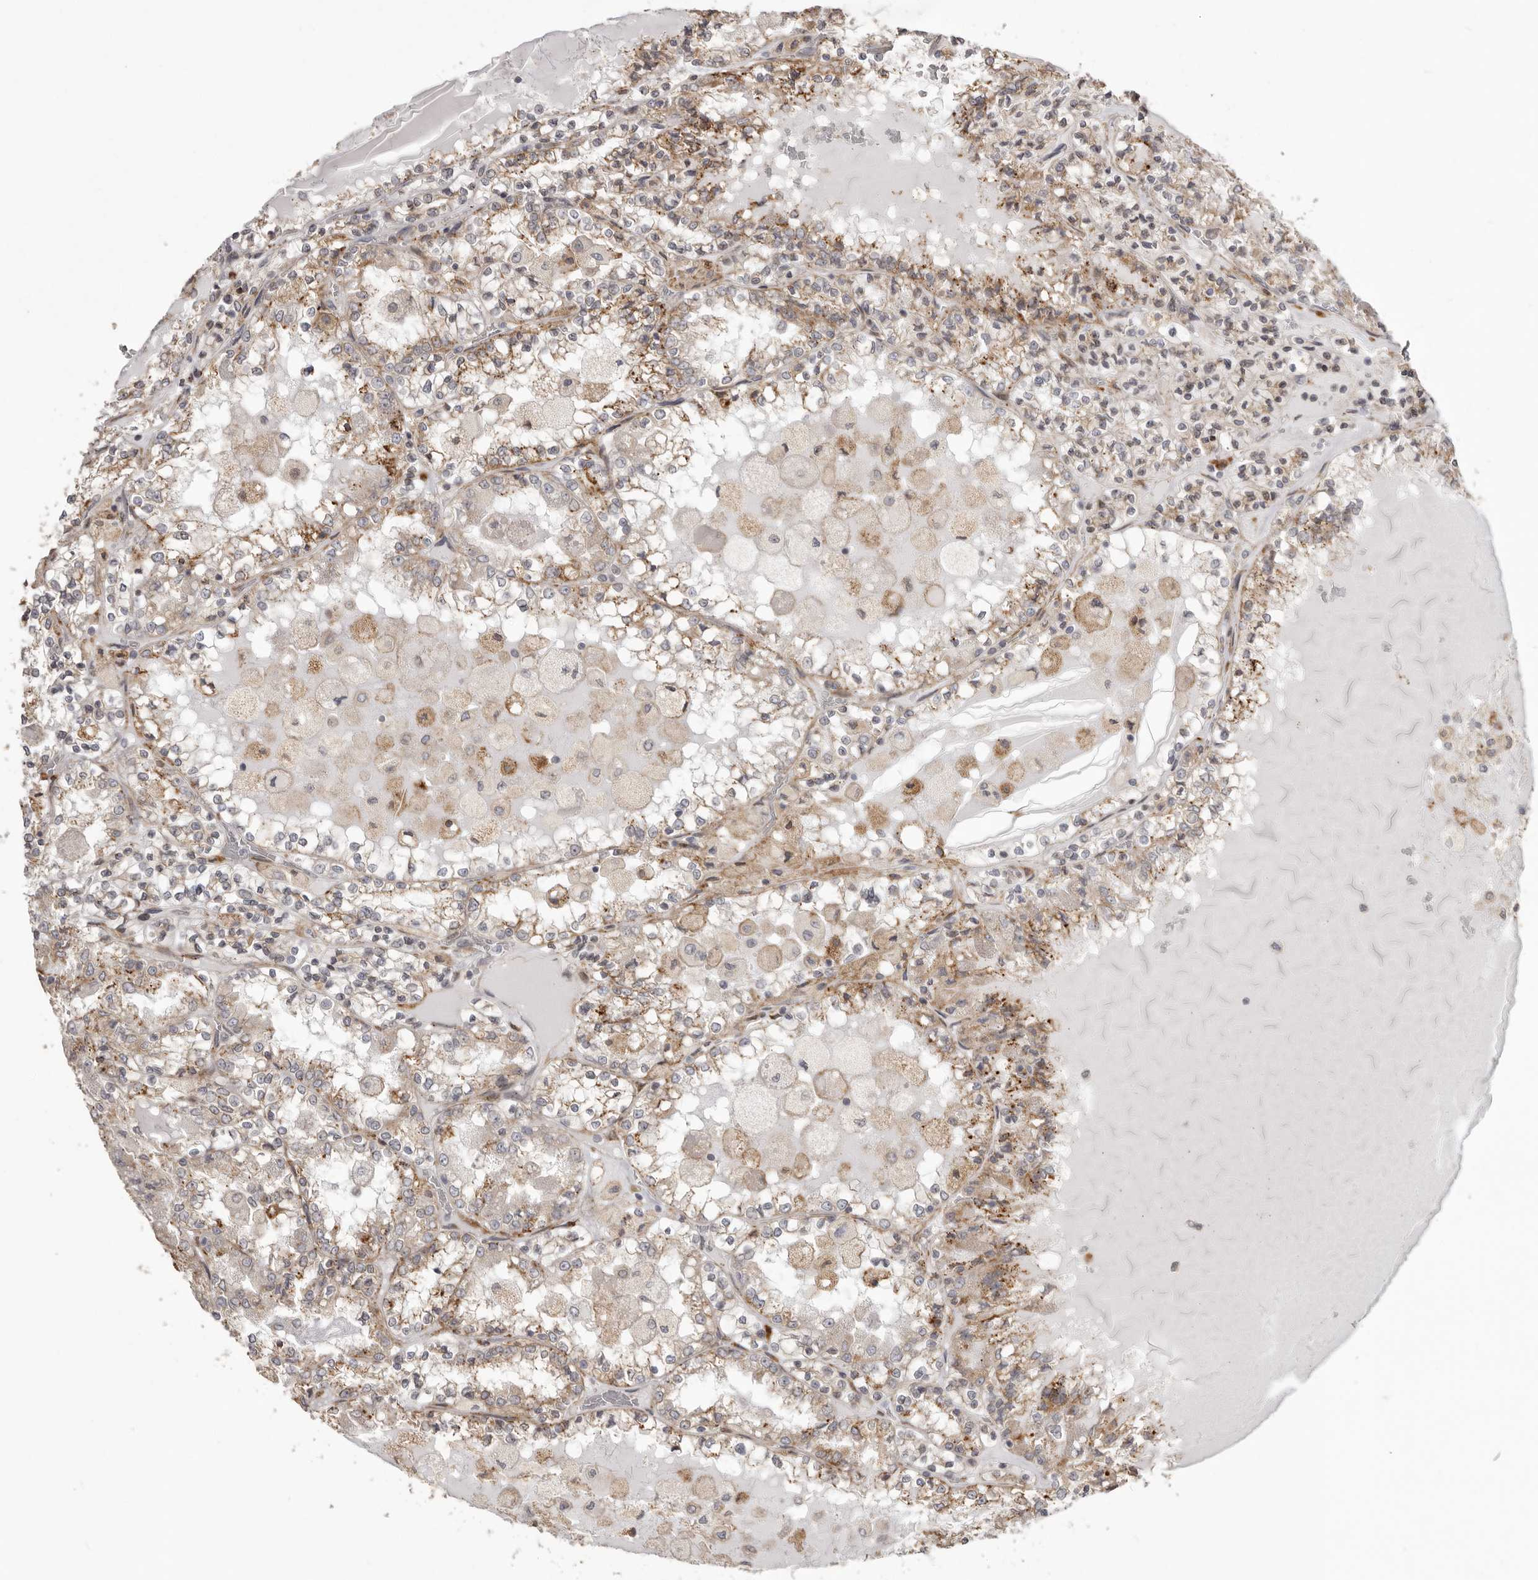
{"staining": {"intensity": "moderate", "quantity": "25%-75%", "location": "cytoplasmic/membranous"}, "tissue": "renal cancer", "cell_type": "Tumor cells", "image_type": "cancer", "snomed": [{"axis": "morphology", "description": "Adenocarcinoma, NOS"}, {"axis": "topography", "description": "Kidney"}], "caption": "Tumor cells show medium levels of moderate cytoplasmic/membranous staining in about 25%-75% of cells in human adenocarcinoma (renal). Nuclei are stained in blue.", "gene": "NUP43", "patient": {"sex": "female", "age": 56}}